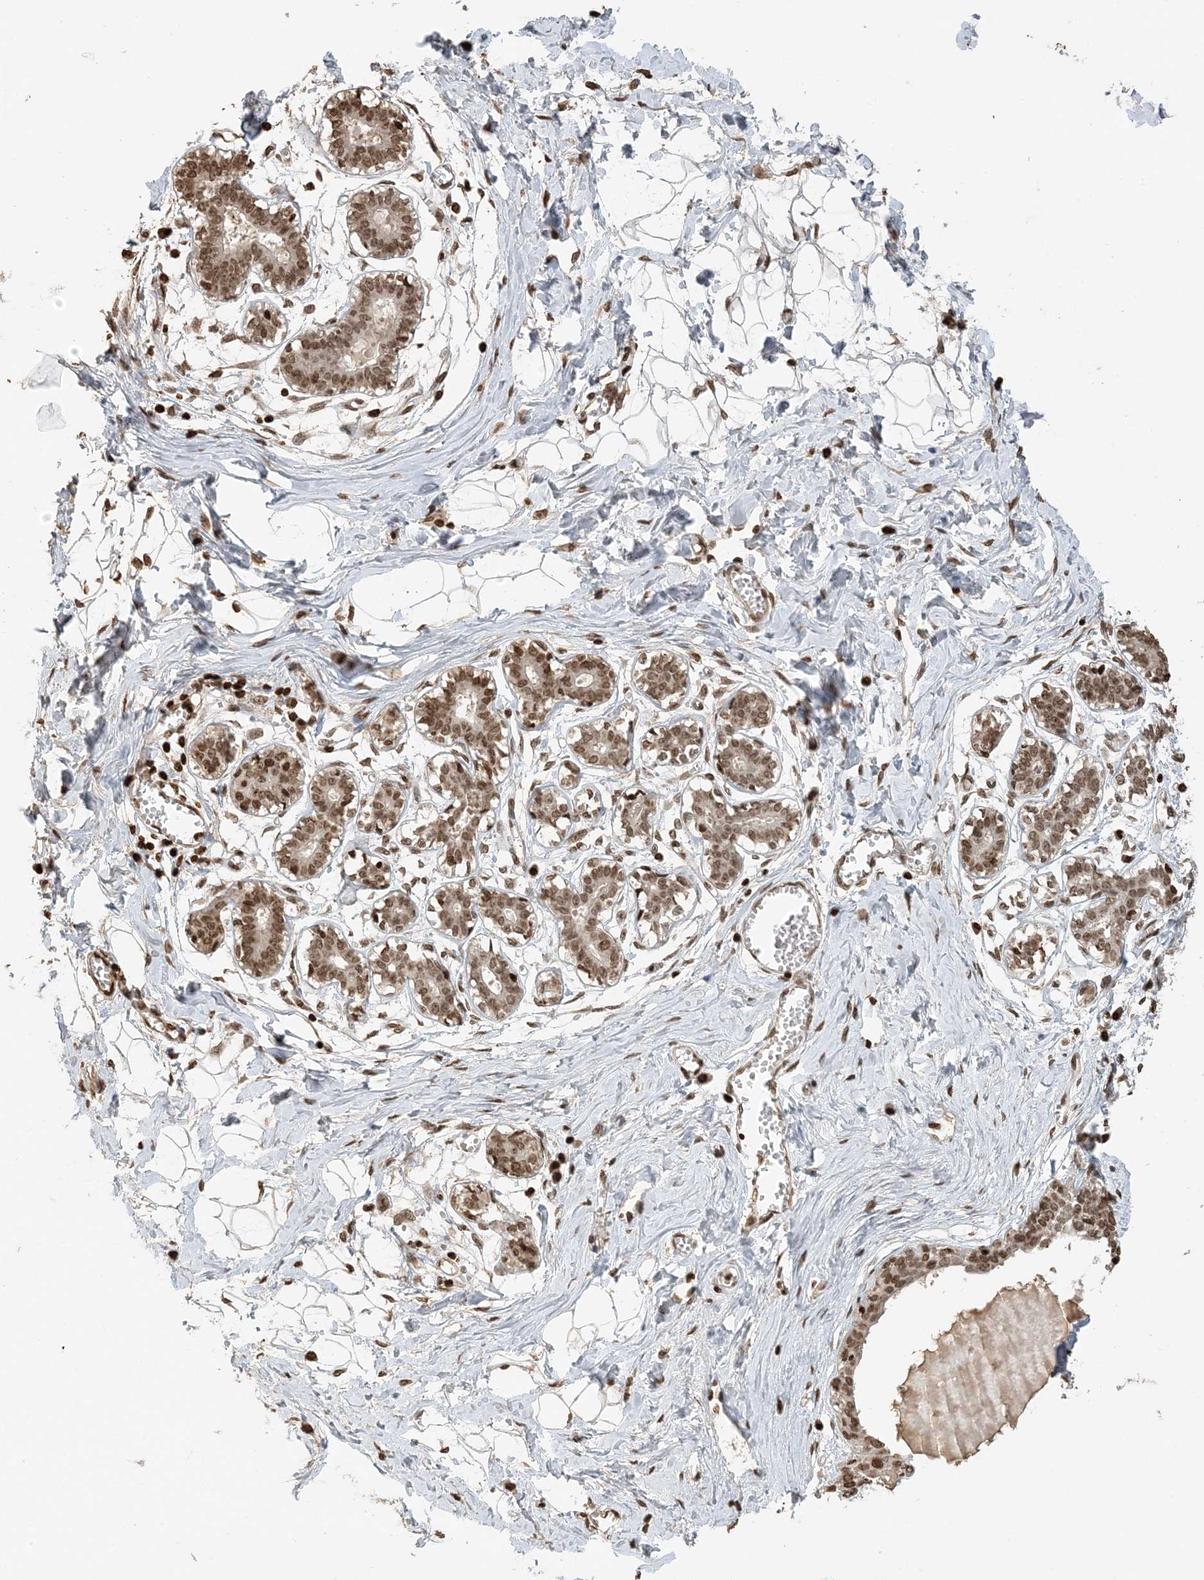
{"staining": {"intensity": "moderate", "quantity": ">75%", "location": "nuclear"}, "tissue": "breast", "cell_type": "Adipocytes", "image_type": "normal", "snomed": [{"axis": "morphology", "description": "Normal tissue, NOS"}, {"axis": "topography", "description": "Breast"}], "caption": "Benign breast shows moderate nuclear positivity in about >75% of adipocytes (DAB IHC, brown staining for protein, blue staining for nuclei)..", "gene": "H3", "patient": {"sex": "female", "age": 27}}